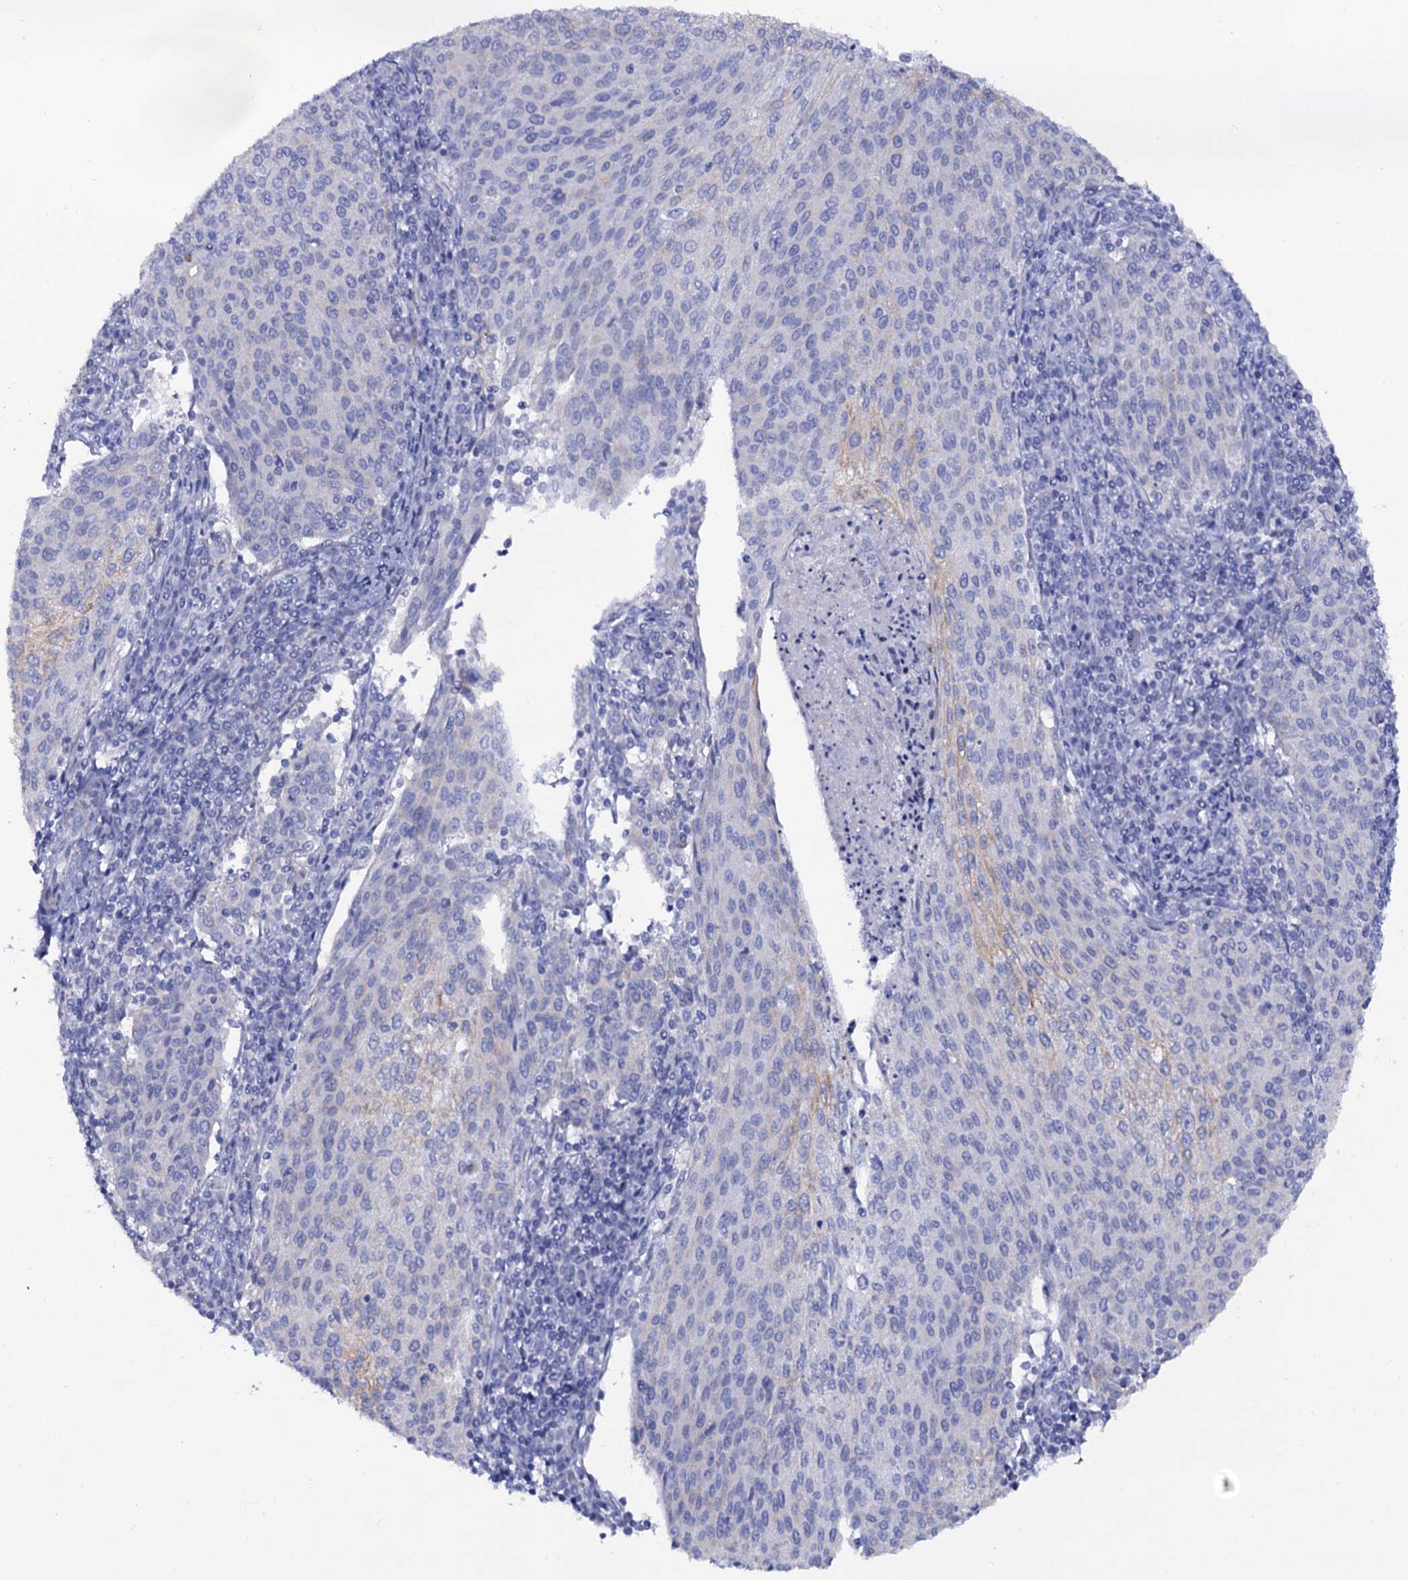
{"staining": {"intensity": "negative", "quantity": "none", "location": "none"}, "tissue": "cervical cancer", "cell_type": "Tumor cells", "image_type": "cancer", "snomed": [{"axis": "morphology", "description": "Squamous cell carcinoma, NOS"}, {"axis": "topography", "description": "Cervix"}], "caption": "Protein analysis of cervical squamous cell carcinoma displays no significant expression in tumor cells.", "gene": "RAB3IP", "patient": {"sex": "female", "age": 46}}